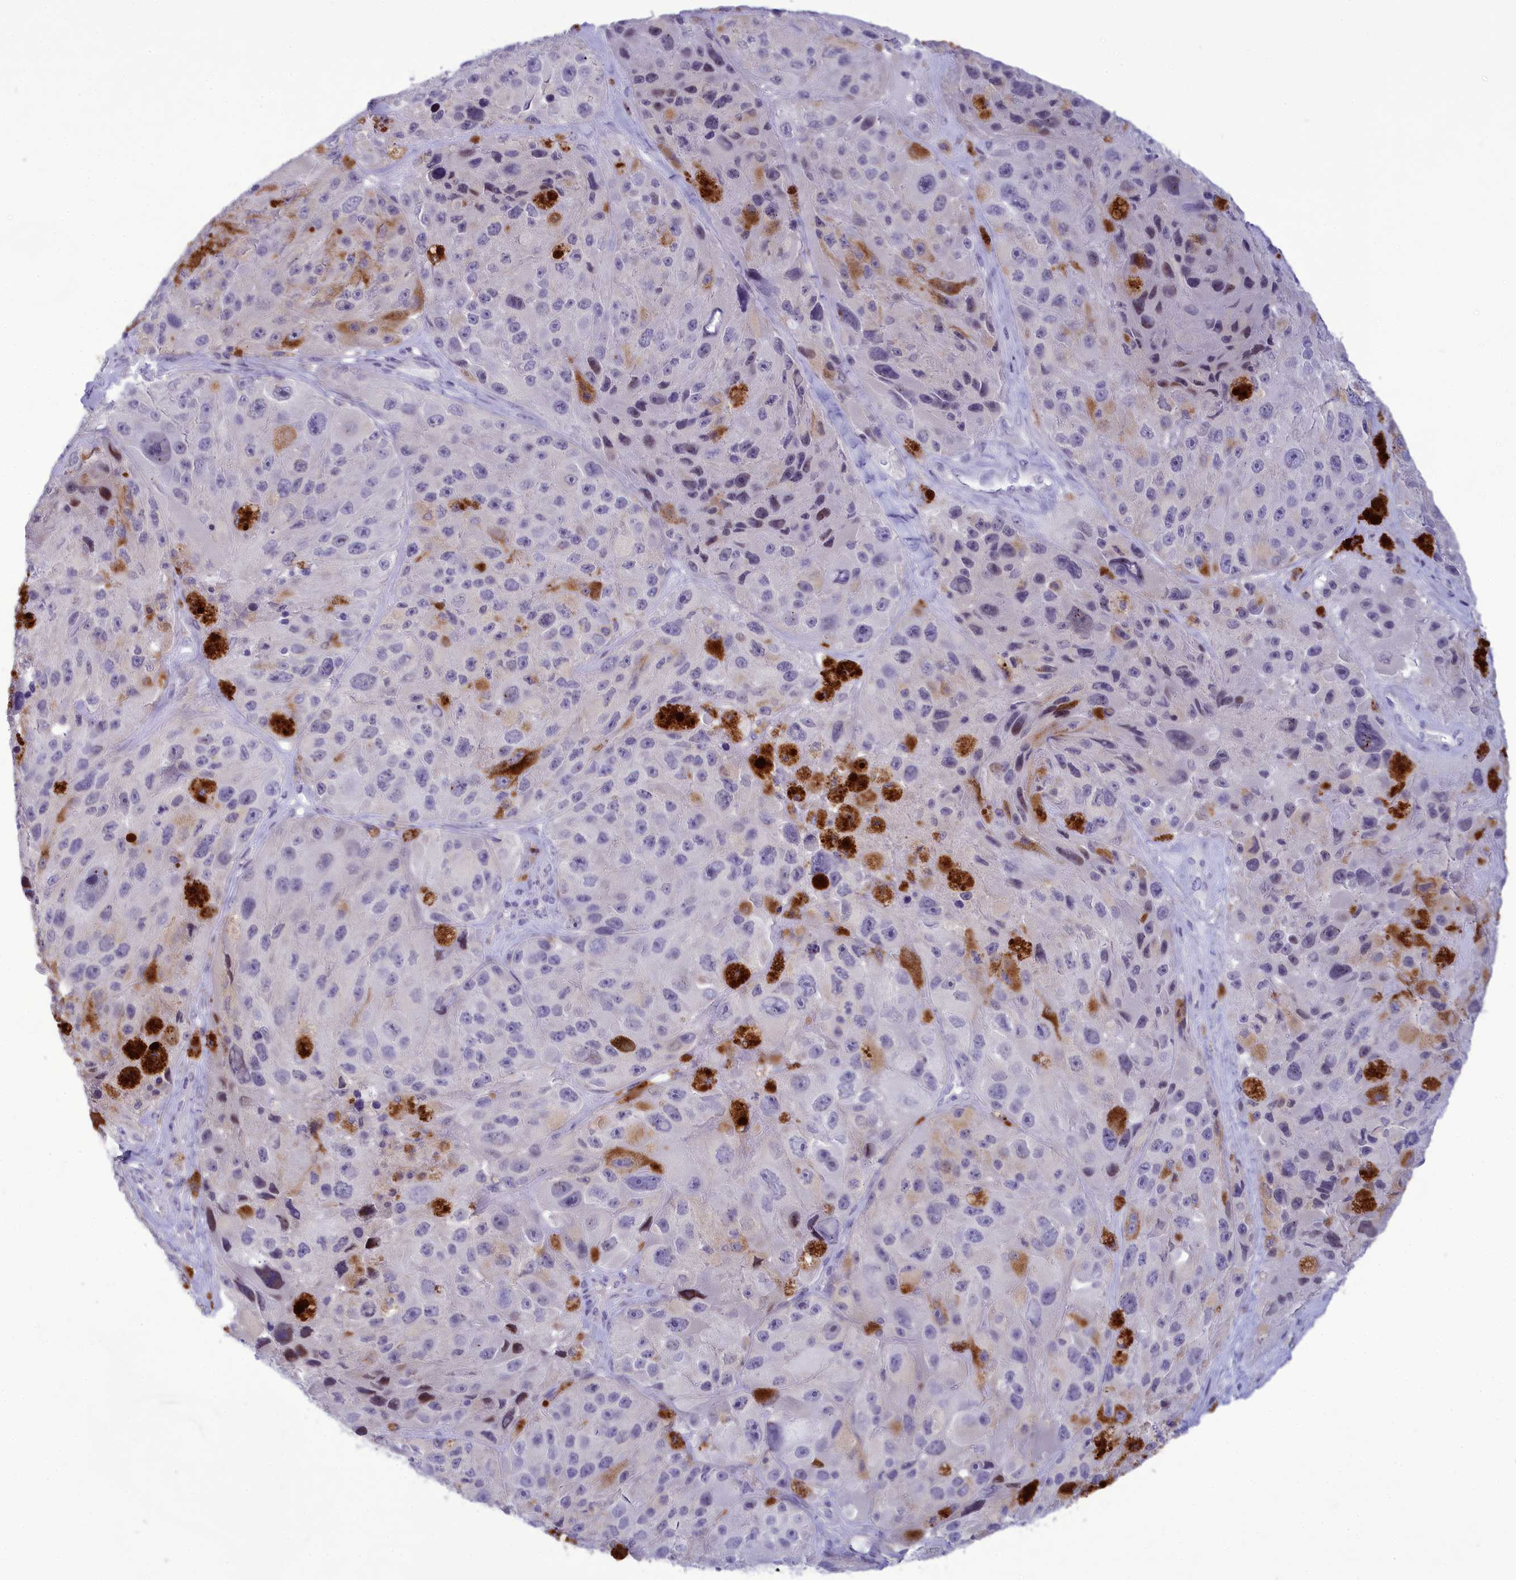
{"staining": {"intensity": "negative", "quantity": "none", "location": "none"}, "tissue": "melanoma", "cell_type": "Tumor cells", "image_type": "cancer", "snomed": [{"axis": "morphology", "description": "Malignant melanoma, Metastatic site"}, {"axis": "topography", "description": "Lymph node"}], "caption": "DAB immunohistochemical staining of human melanoma displays no significant staining in tumor cells.", "gene": "CORO2A", "patient": {"sex": "male", "age": 62}}